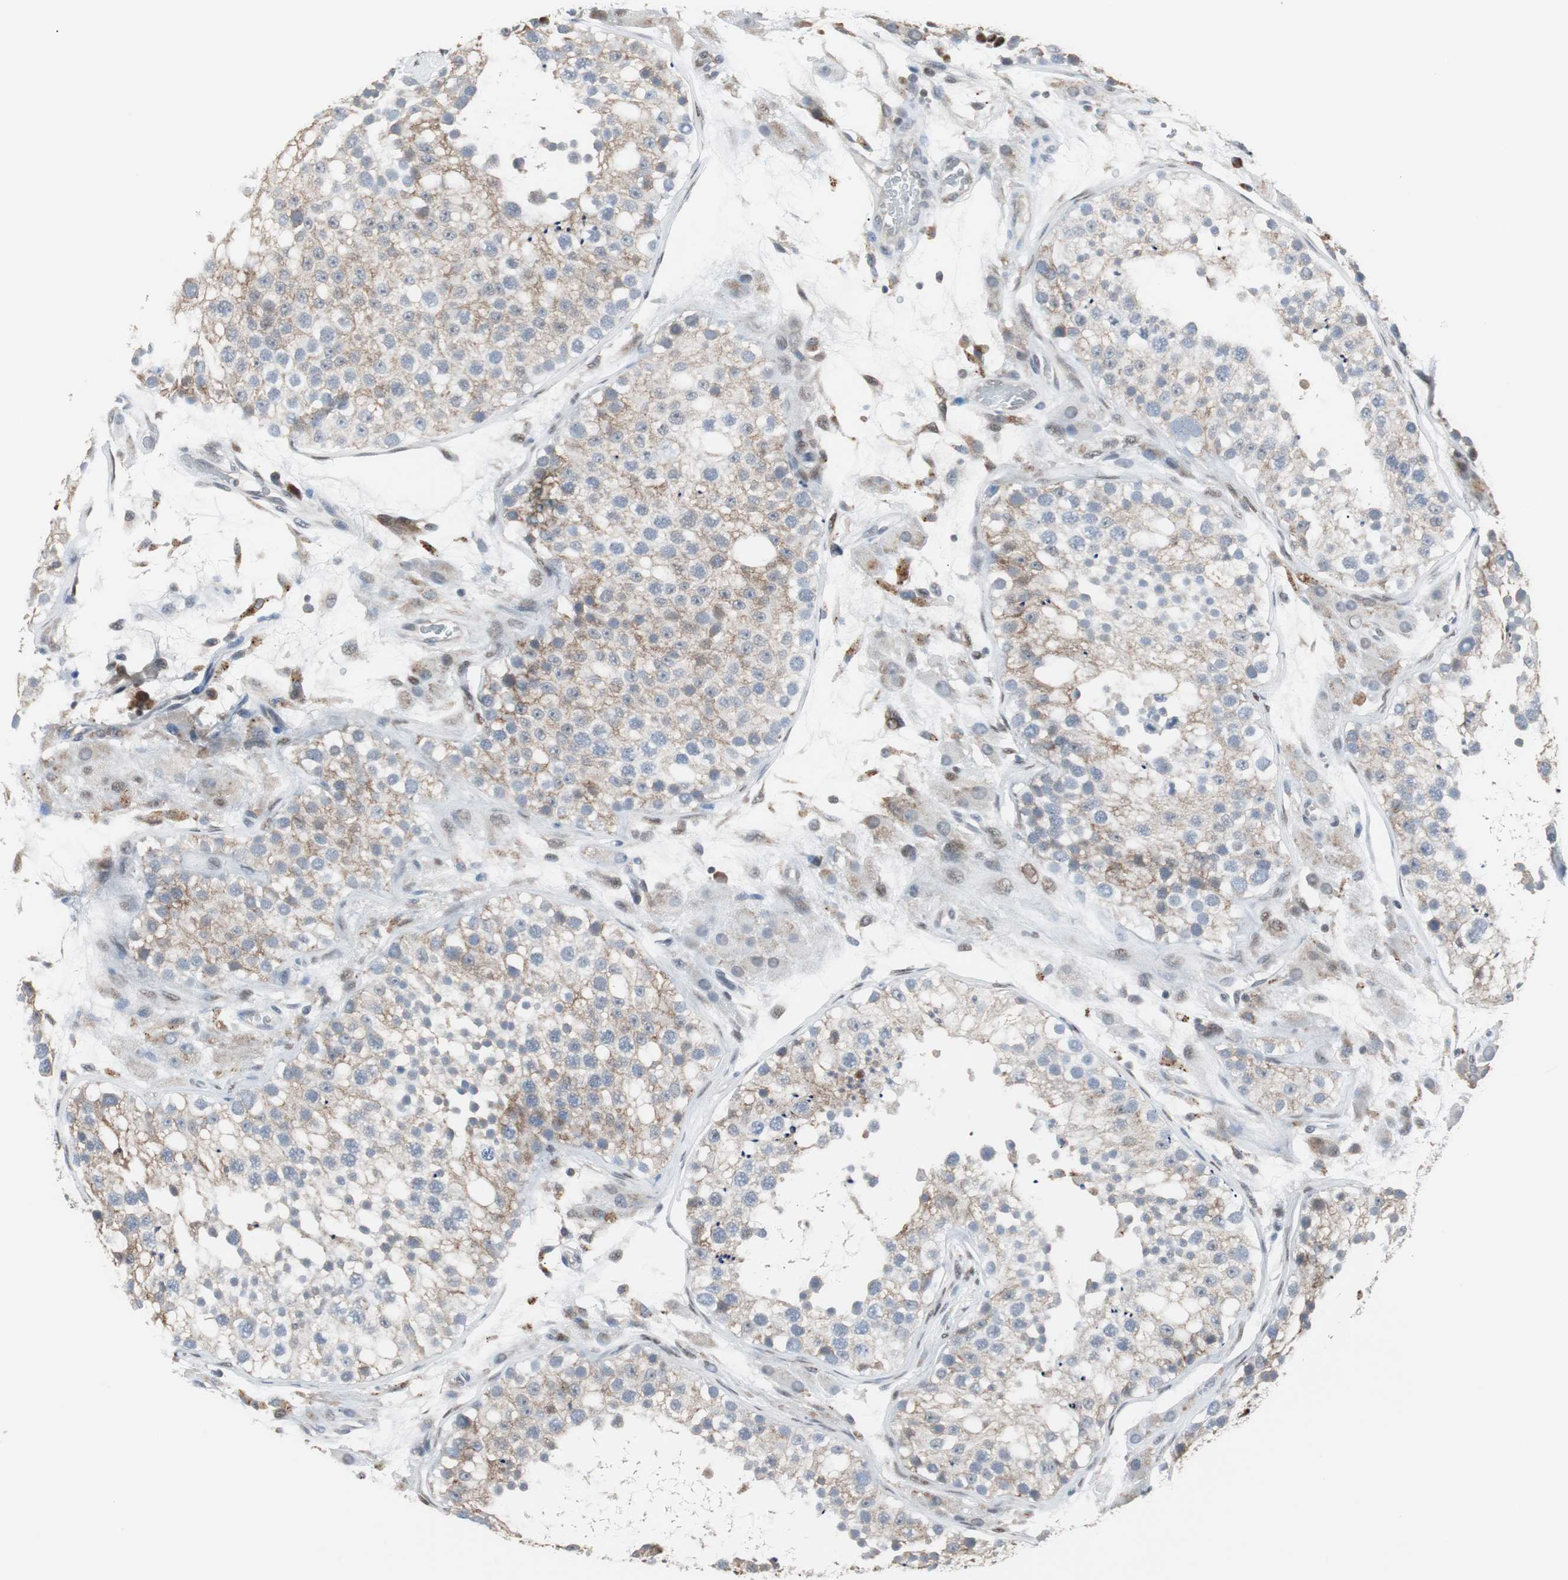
{"staining": {"intensity": "weak", "quantity": ">75%", "location": "cytoplasmic/membranous"}, "tissue": "testis", "cell_type": "Cells in seminiferous ducts", "image_type": "normal", "snomed": [{"axis": "morphology", "description": "Normal tissue, NOS"}, {"axis": "topography", "description": "Testis"}], "caption": "Testis was stained to show a protein in brown. There is low levels of weak cytoplasmic/membranous staining in about >75% of cells in seminiferous ducts. The protein of interest is stained brown, and the nuclei are stained in blue (DAB IHC with brightfield microscopy, high magnification).", "gene": "ZHX2", "patient": {"sex": "male", "age": 26}}